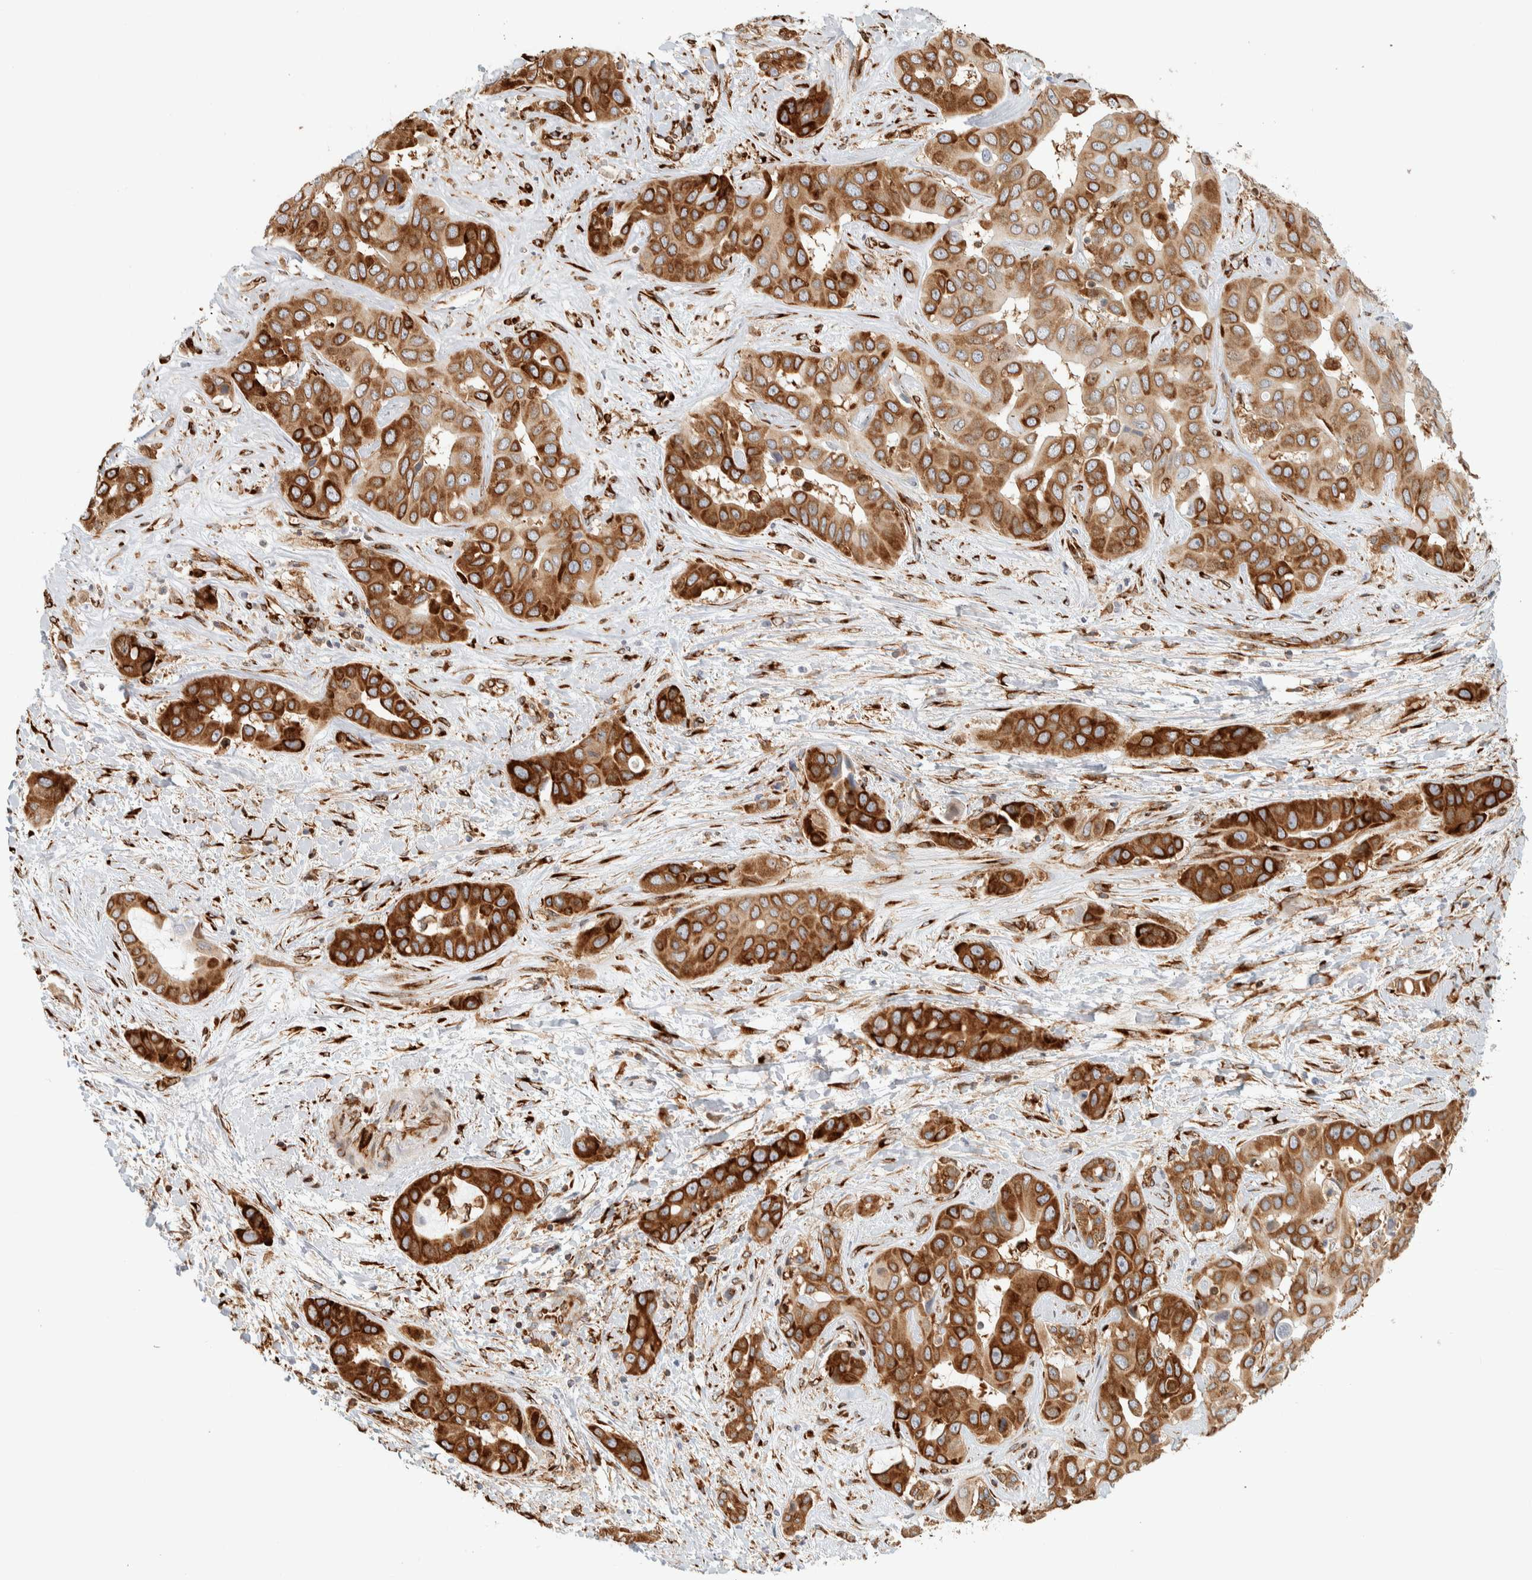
{"staining": {"intensity": "strong", "quantity": ">75%", "location": "cytoplasmic/membranous"}, "tissue": "liver cancer", "cell_type": "Tumor cells", "image_type": "cancer", "snomed": [{"axis": "morphology", "description": "Cholangiocarcinoma"}, {"axis": "topography", "description": "Liver"}], "caption": "High-power microscopy captured an IHC photomicrograph of liver cancer (cholangiocarcinoma), revealing strong cytoplasmic/membranous positivity in approximately >75% of tumor cells. (IHC, brightfield microscopy, high magnification).", "gene": "LLGL2", "patient": {"sex": "female", "age": 52}}